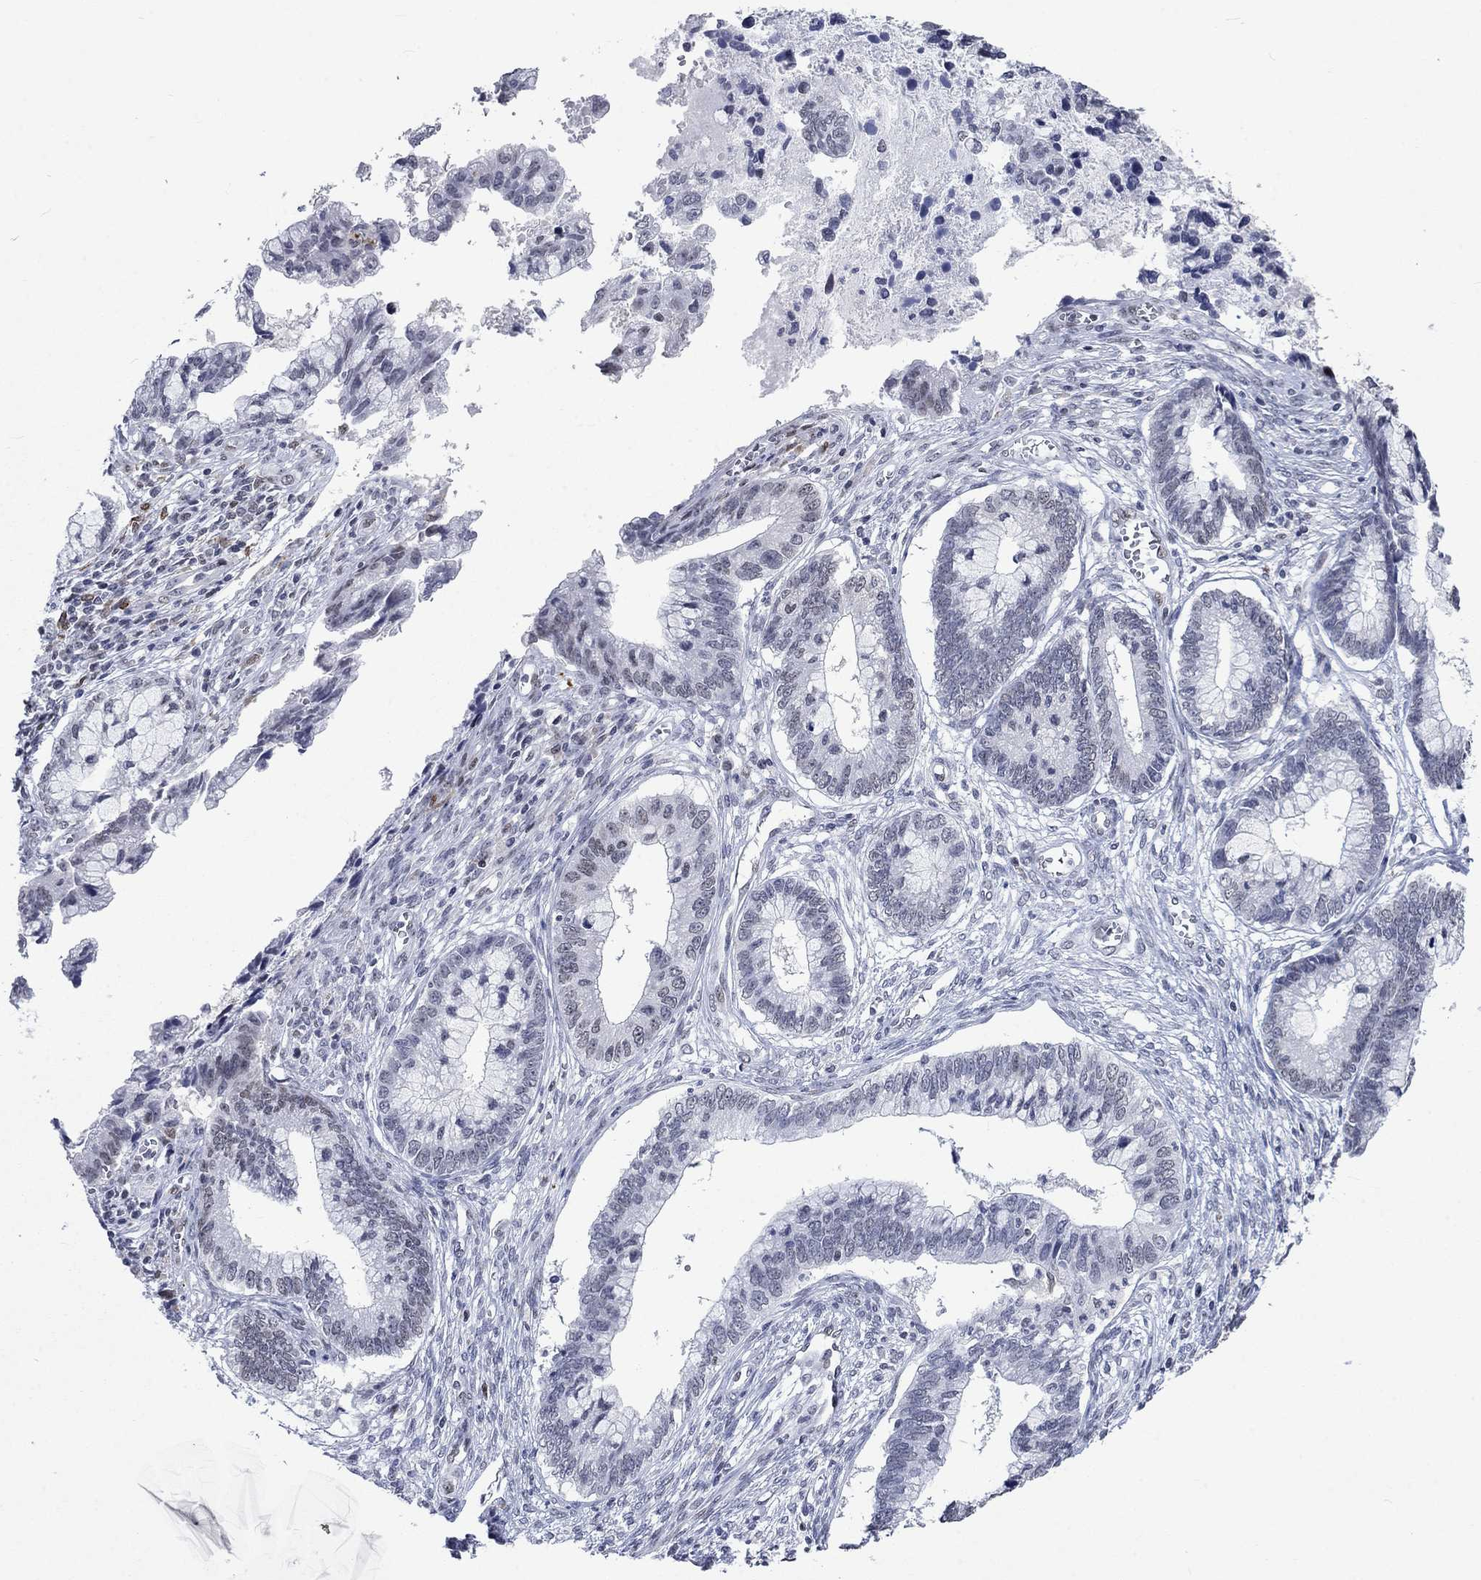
{"staining": {"intensity": "negative", "quantity": "none", "location": "none"}, "tissue": "cervical cancer", "cell_type": "Tumor cells", "image_type": "cancer", "snomed": [{"axis": "morphology", "description": "Adenocarcinoma, NOS"}, {"axis": "topography", "description": "Cervix"}], "caption": "Tumor cells show no significant protein expression in cervical adenocarcinoma. (DAB (3,3'-diaminobenzidine) immunohistochemistry with hematoxylin counter stain).", "gene": "HCFC1", "patient": {"sex": "female", "age": 44}}